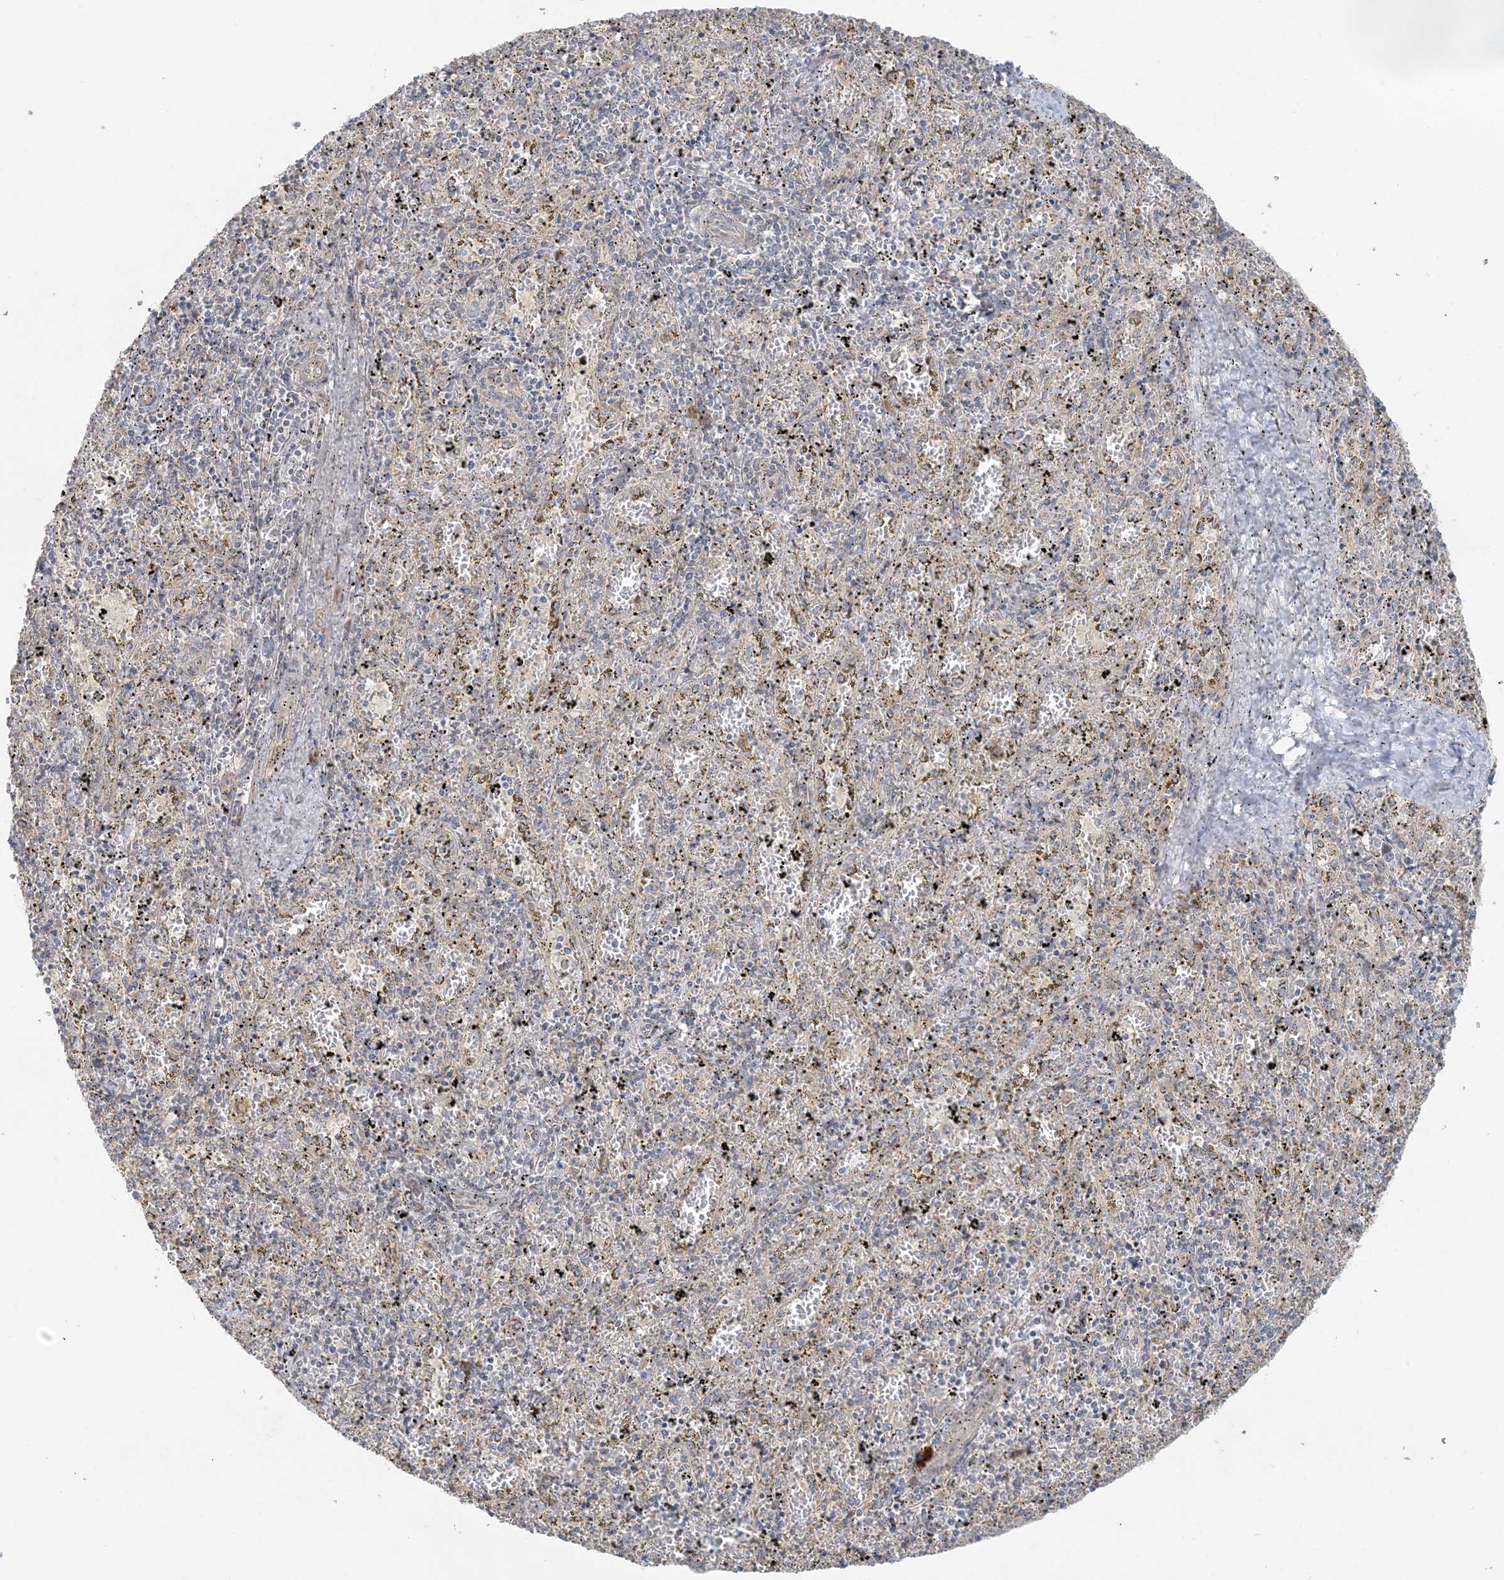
{"staining": {"intensity": "weak", "quantity": "<25%", "location": "cytoplasmic/membranous"}, "tissue": "spleen", "cell_type": "Cells in red pulp", "image_type": "normal", "snomed": [{"axis": "morphology", "description": "Normal tissue, NOS"}, {"axis": "topography", "description": "Spleen"}], "caption": "Protein analysis of normal spleen demonstrates no significant positivity in cells in red pulp. (DAB (3,3'-diaminobenzidine) immunohistochemistry (IHC) visualized using brightfield microscopy, high magnification).", "gene": "ZNF263", "patient": {"sex": "male", "age": 11}}